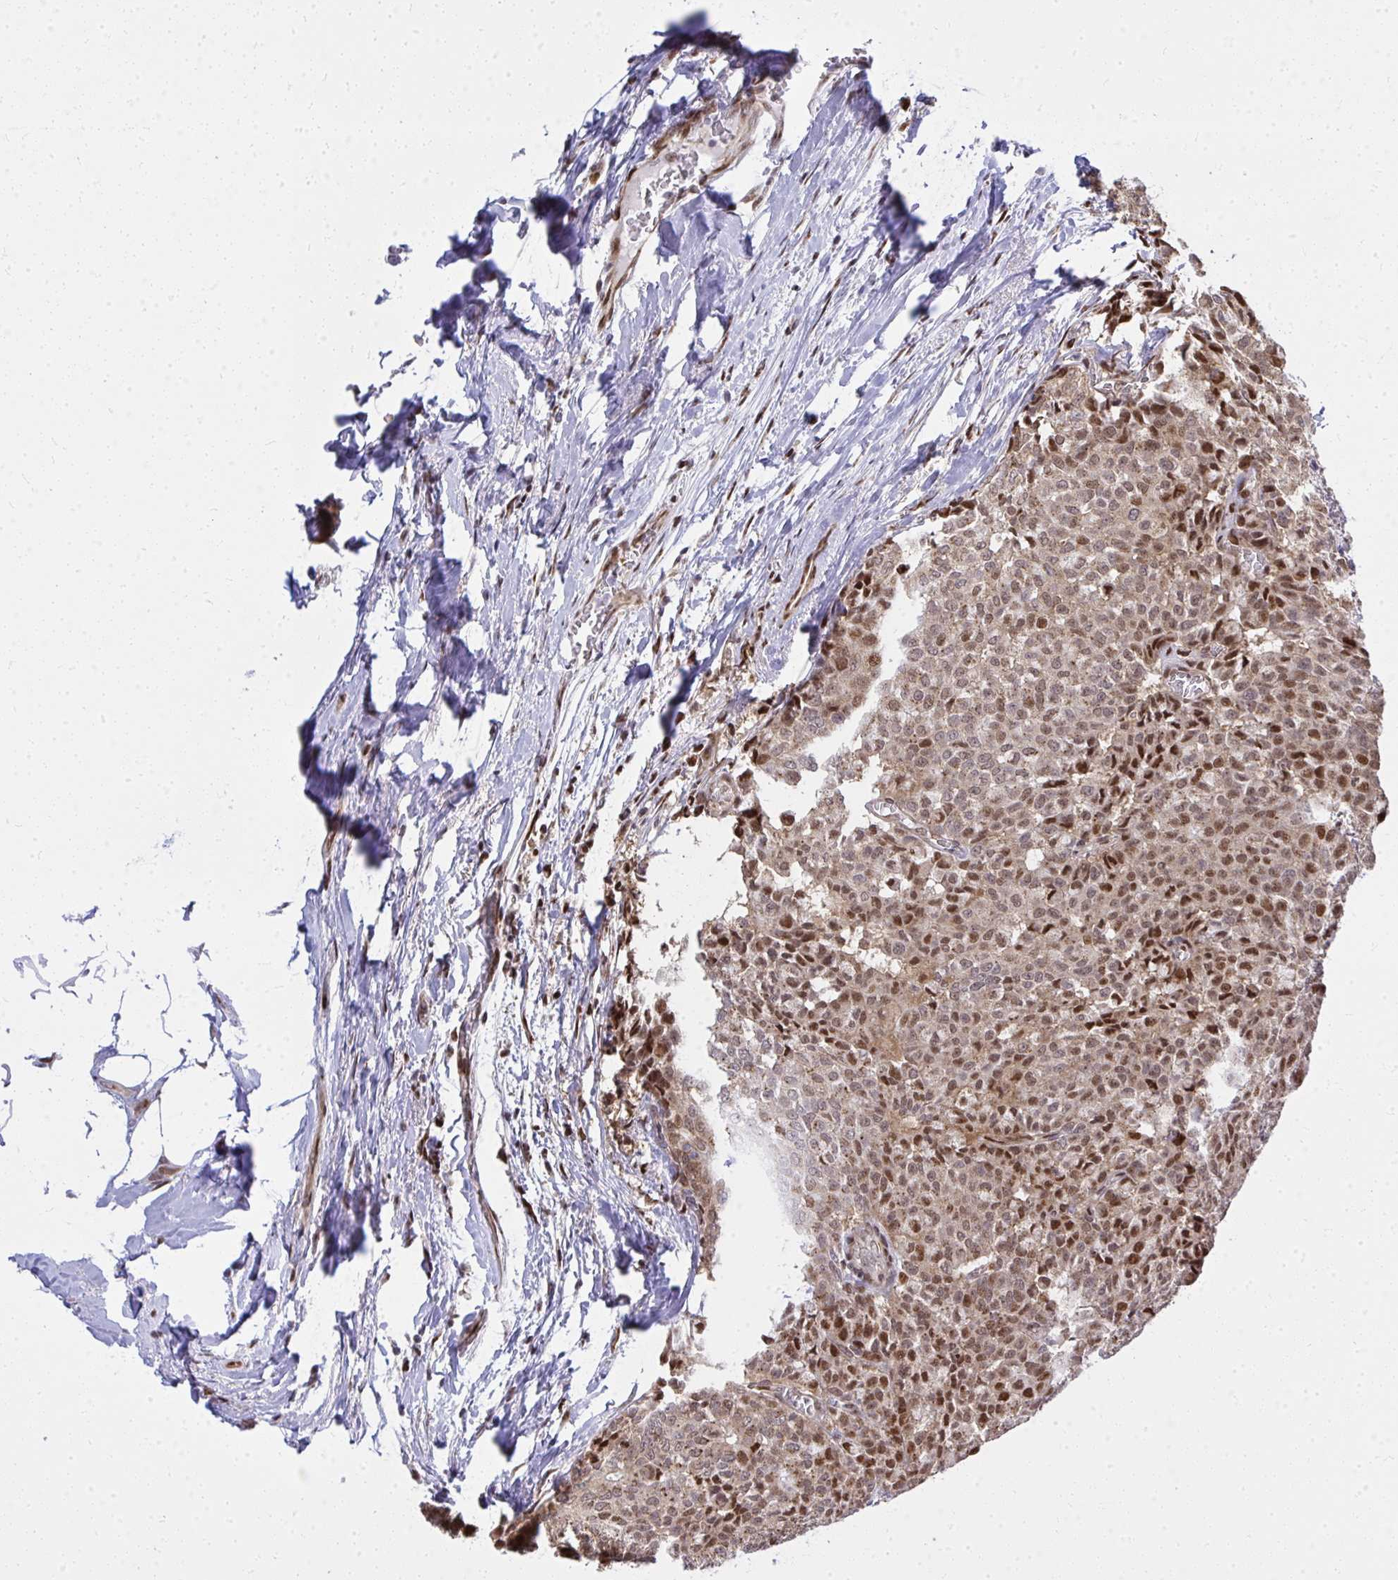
{"staining": {"intensity": "moderate", "quantity": ">75%", "location": "nuclear"}, "tissue": "breast cancer", "cell_type": "Tumor cells", "image_type": "cancer", "snomed": [{"axis": "morphology", "description": "Duct carcinoma"}, {"axis": "topography", "description": "Breast"}], "caption": "This is a histology image of immunohistochemistry (IHC) staining of breast intraductal carcinoma, which shows moderate staining in the nuclear of tumor cells.", "gene": "PIGY", "patient": {"sex": "female", "age": 91}}